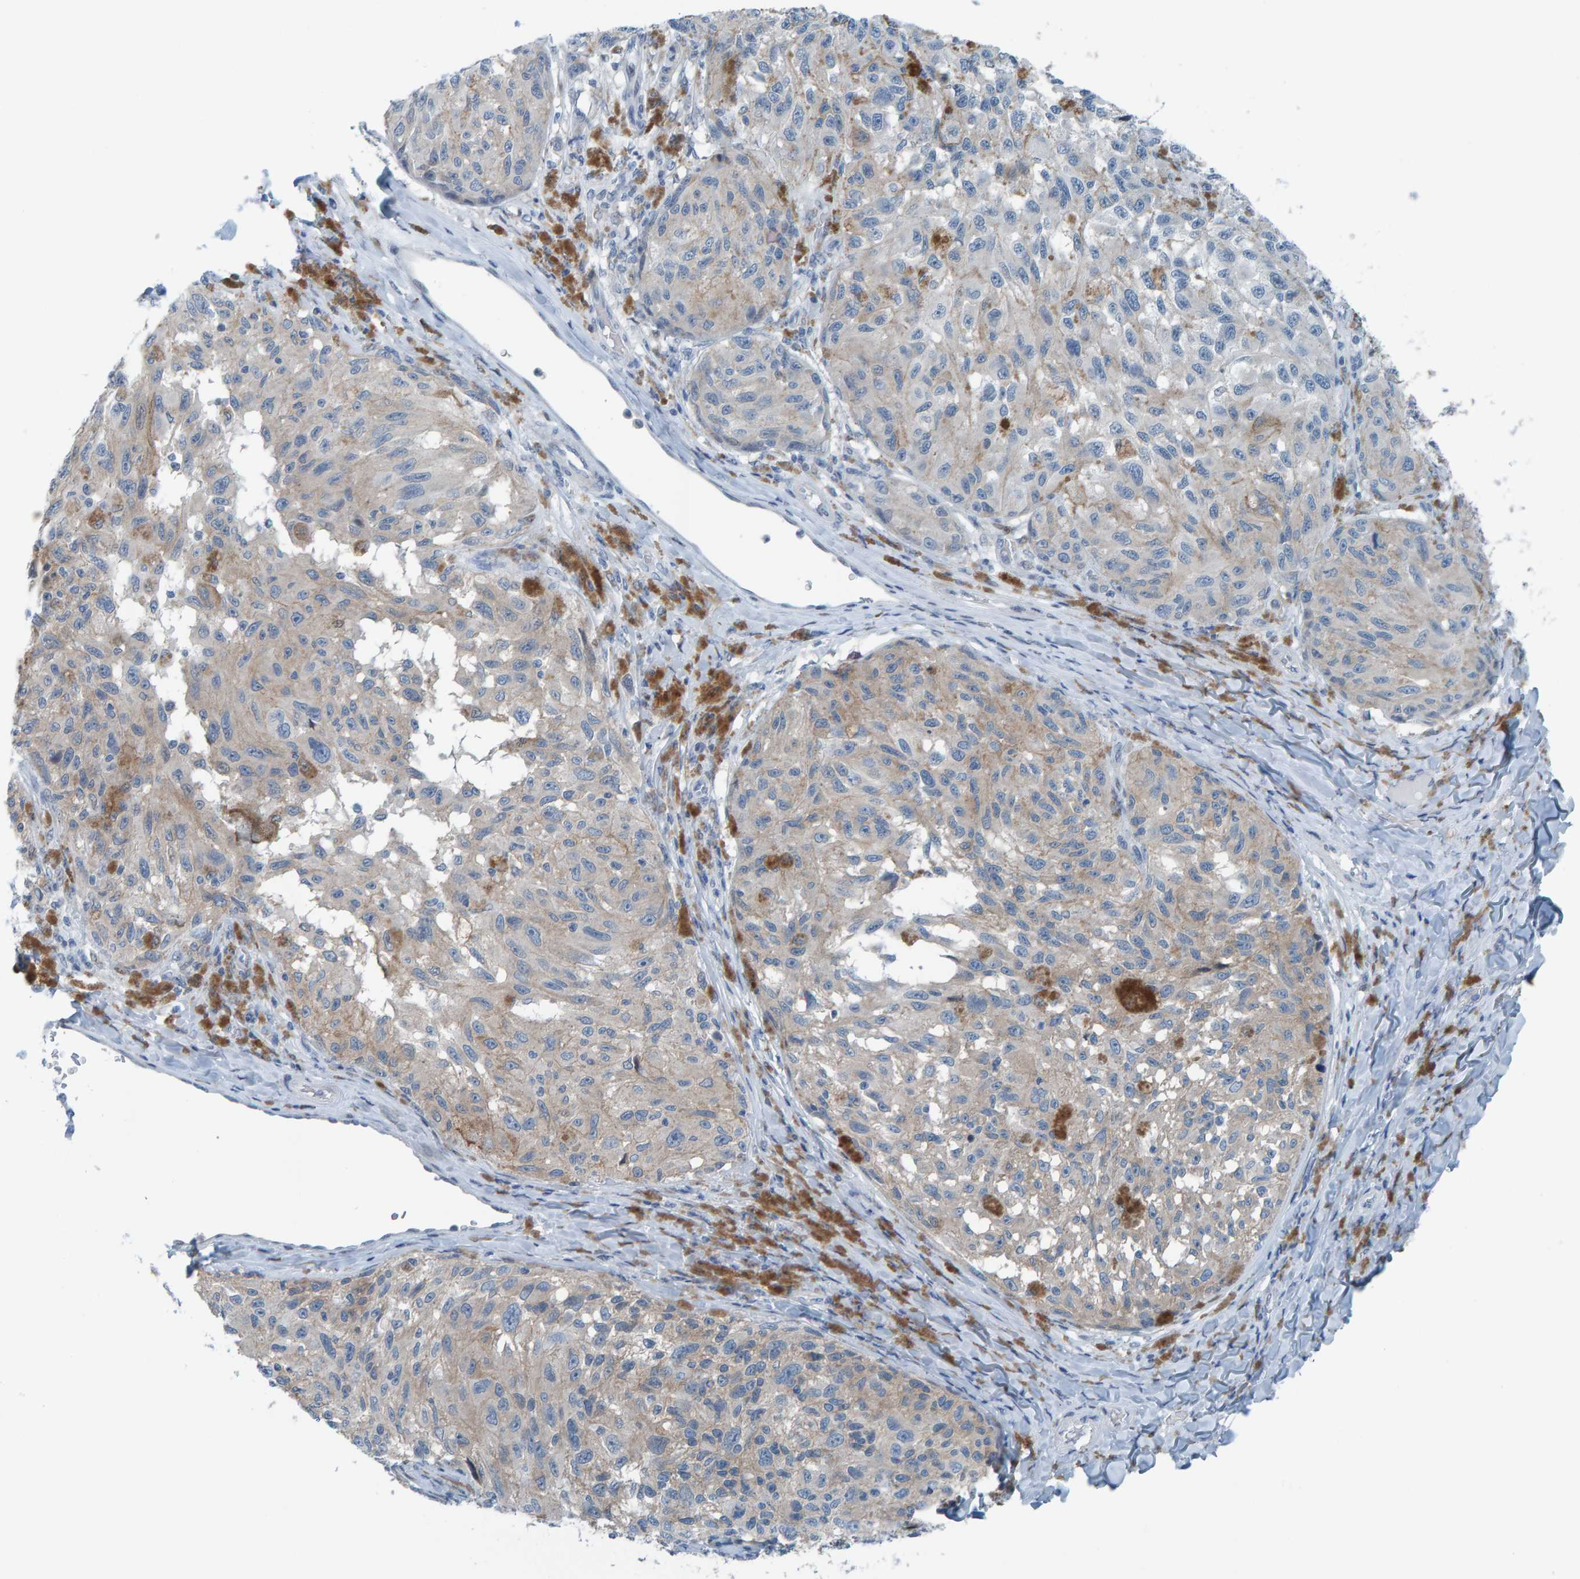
{"staining": {"intensity": "weak", "quantity": "<25%", "location": "cytoplasmic/membranous"}, "tissue": "melanoma", "cell_type": "Tumor cells", "image_type": "cancer", "snomed": [{"axis": "morphology", "description": "Malignant melanoma, NOS"}, {"axis": "topography", "description": "Skin"}], "caption": "A photomicrograph of human melanoma is negative for staining in tumor cells.", "gene": "CNP", "patient": {"sex": "female", "age": 73}}